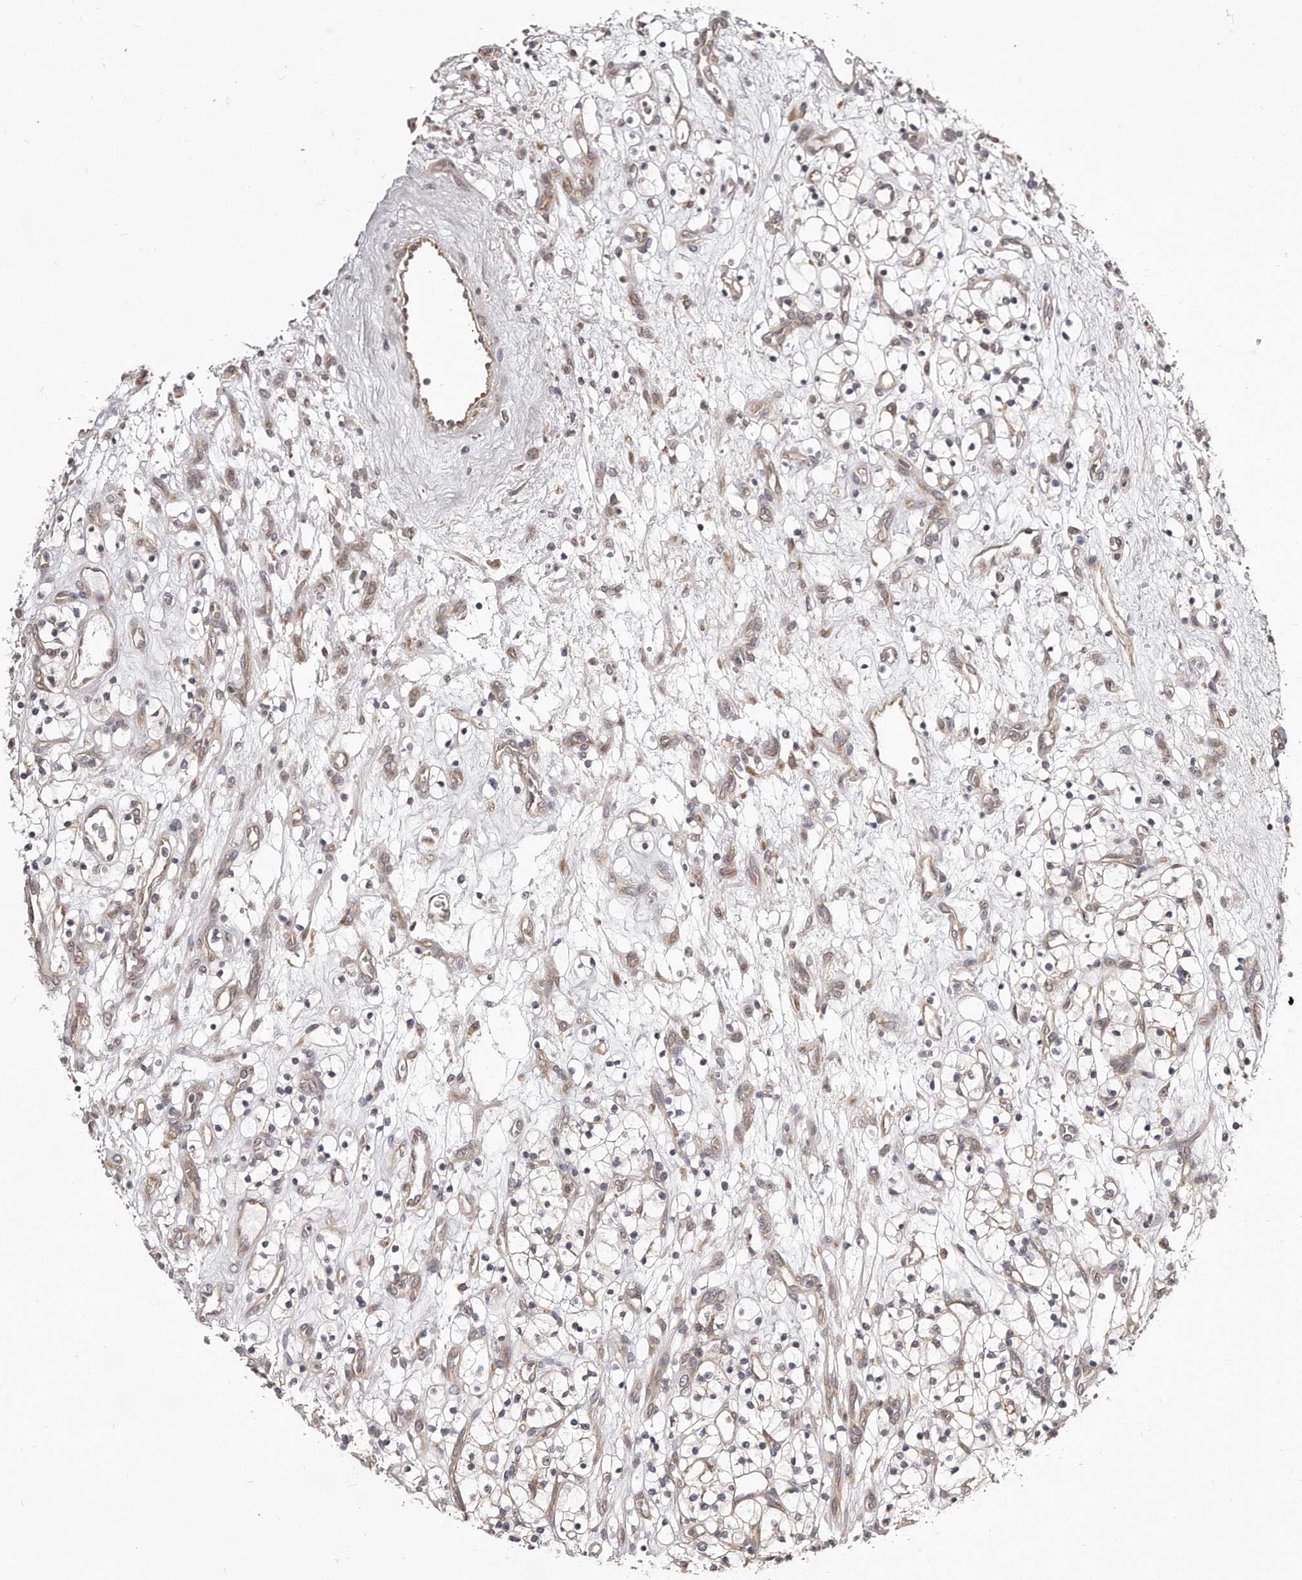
{"staining": {"intensity": "negative", "quantity": "none", "location": "none"}, "tissue": "renal cancer", "cell_type": "Tumor cells", "image_type": "cancer", "snomed": [{"axis": "morphology", "description": "Adenocarcinoma, NOS"}, {"axis": "topography", "description": "Kidney"}], "caption": "There is no significant staining in tumor cells of adenocarcinoma (renal).", "gene": "TRAPPC14", "patient": {"sex": "female", "age": 57}}